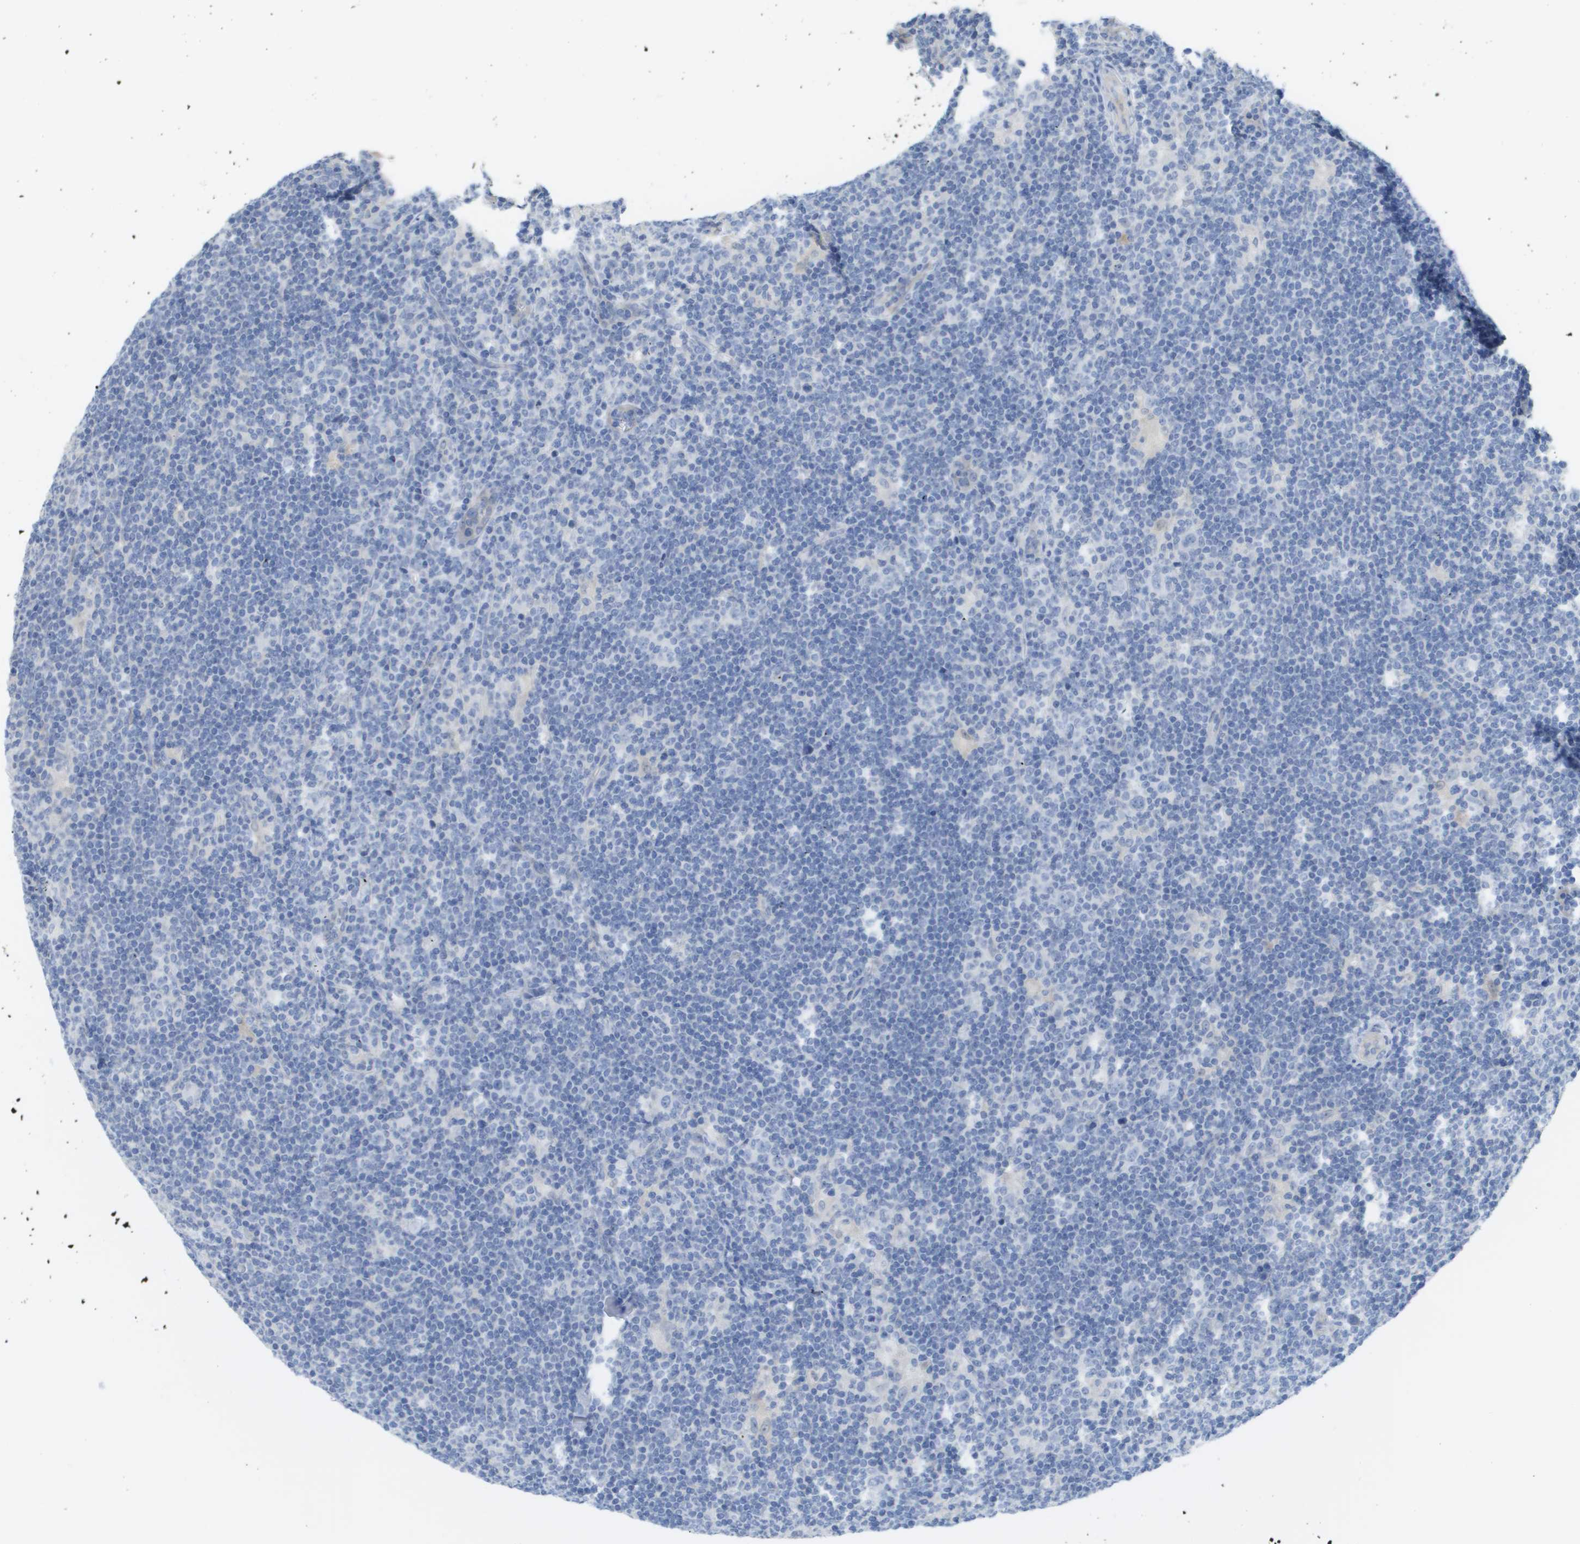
{"staining": {"intensity": "negative", "quantity": "none", "location": "none"}, "tissue": "lymphoma", "cell_type": "Tumor cells", "image_type": "cancer", "snomed": [{"axis": "morphology", "description": "Hodgkin's disease, NOS"}, {"axis": "topography", "description": "Lymph node"}], "caption": "The histopathology image demonstrates no staining of tumor cells in lymphoma. (DAB IHC visualized using brightfield microscopy, high magnification).", "gene": "MYL3", "patient": {"sex": "female", "age": 57}}